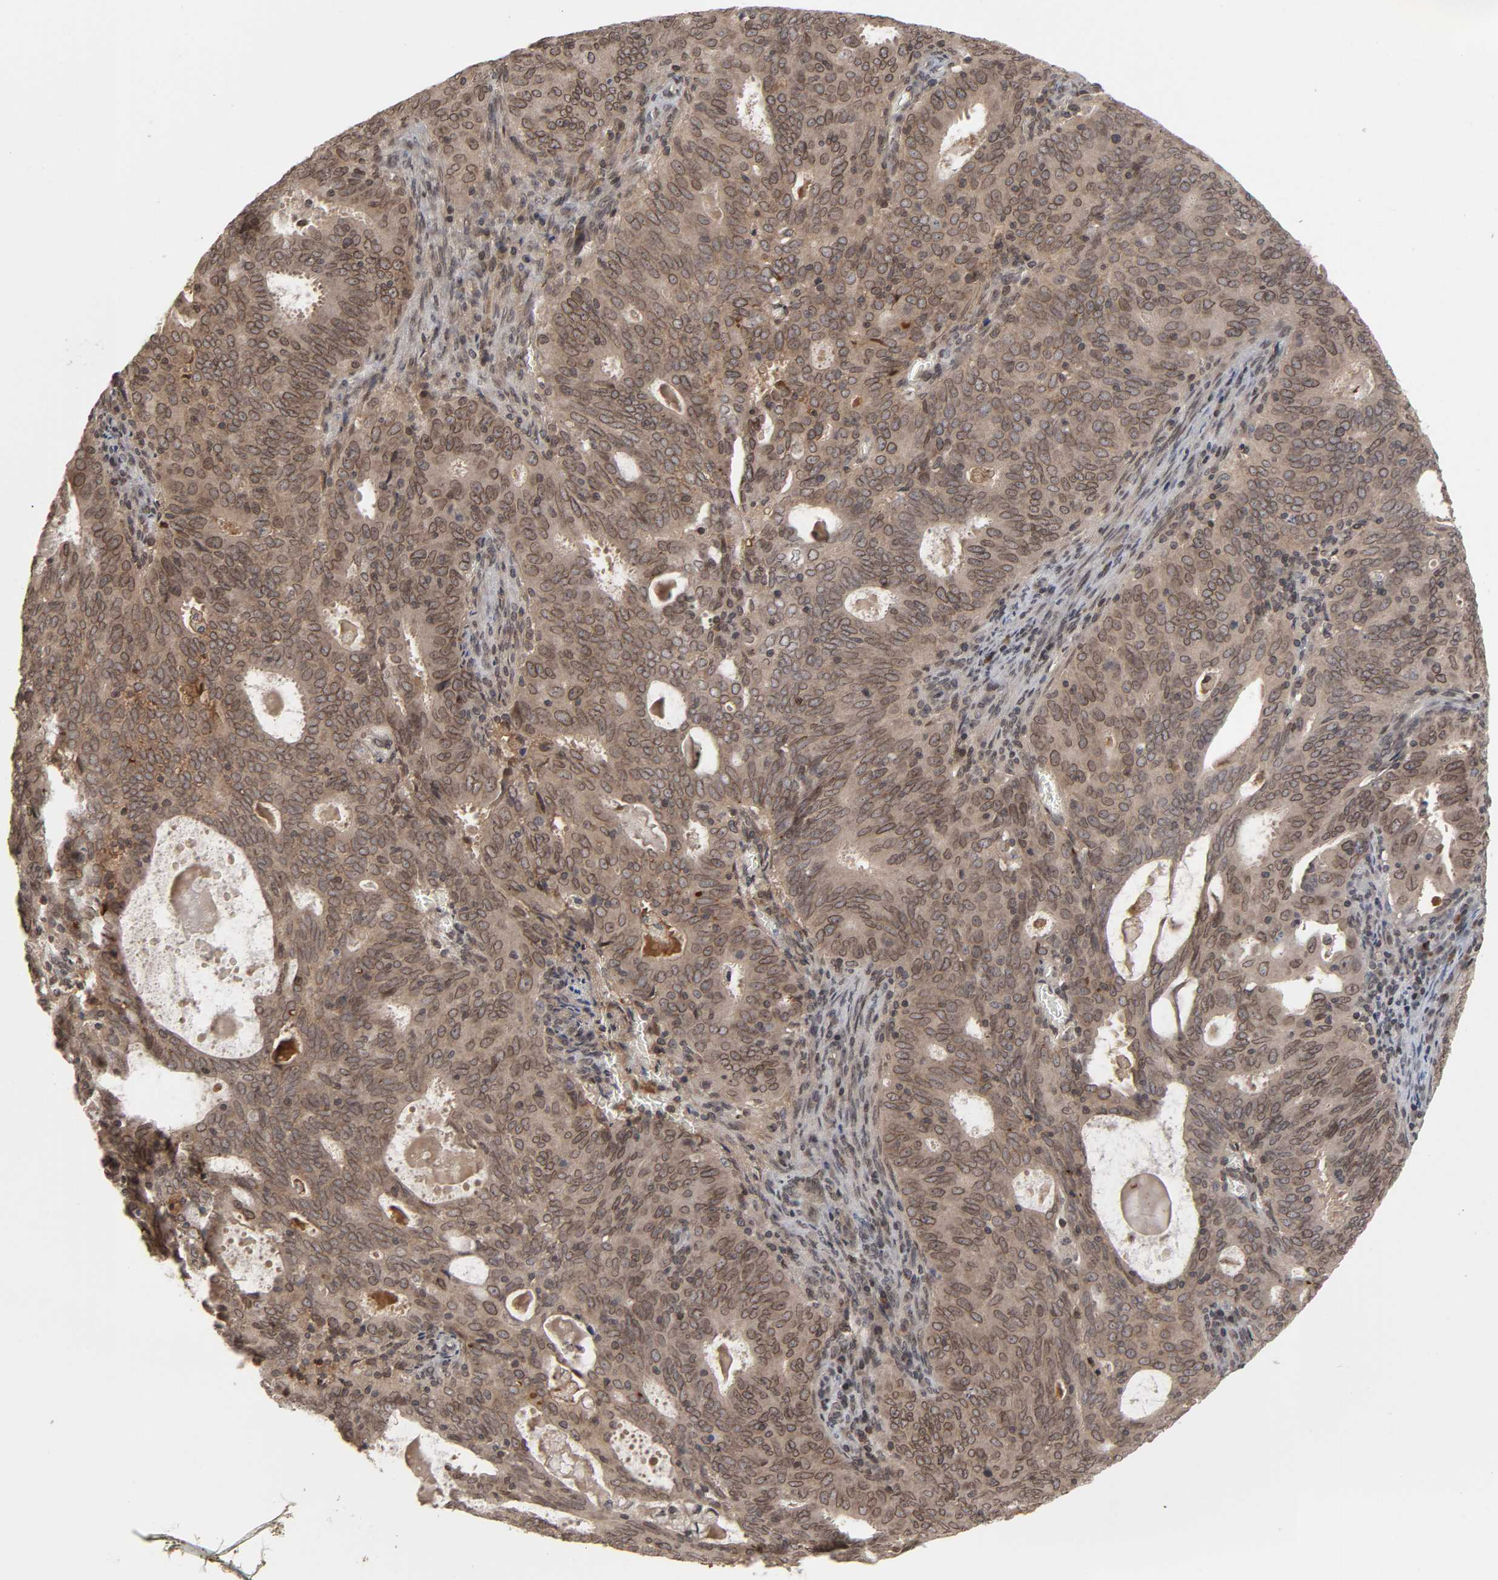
{"staining": {"intensity": "strong", "quantity": ">75%", "location": "cytoplasmic/membranous,nuclear"}, "tissue": "cervical cancer", "cell_type": "Tumor cells", "image_type": "cancer", "snomed": [{"axis": "morphology", "description": "Adenocarcinoma, NOS"}, {"axis": "topography", "description": "Cervix"}], "caption": "There is high levels of strong cytoplasmic/membranous and nuclear staining in tumor cells of cervical adenocarcinoma, as demonstrated by immunohistochemical staining (brown color).", "gene": "CPN2", "patient": {"sex": "female", "age": 44}}